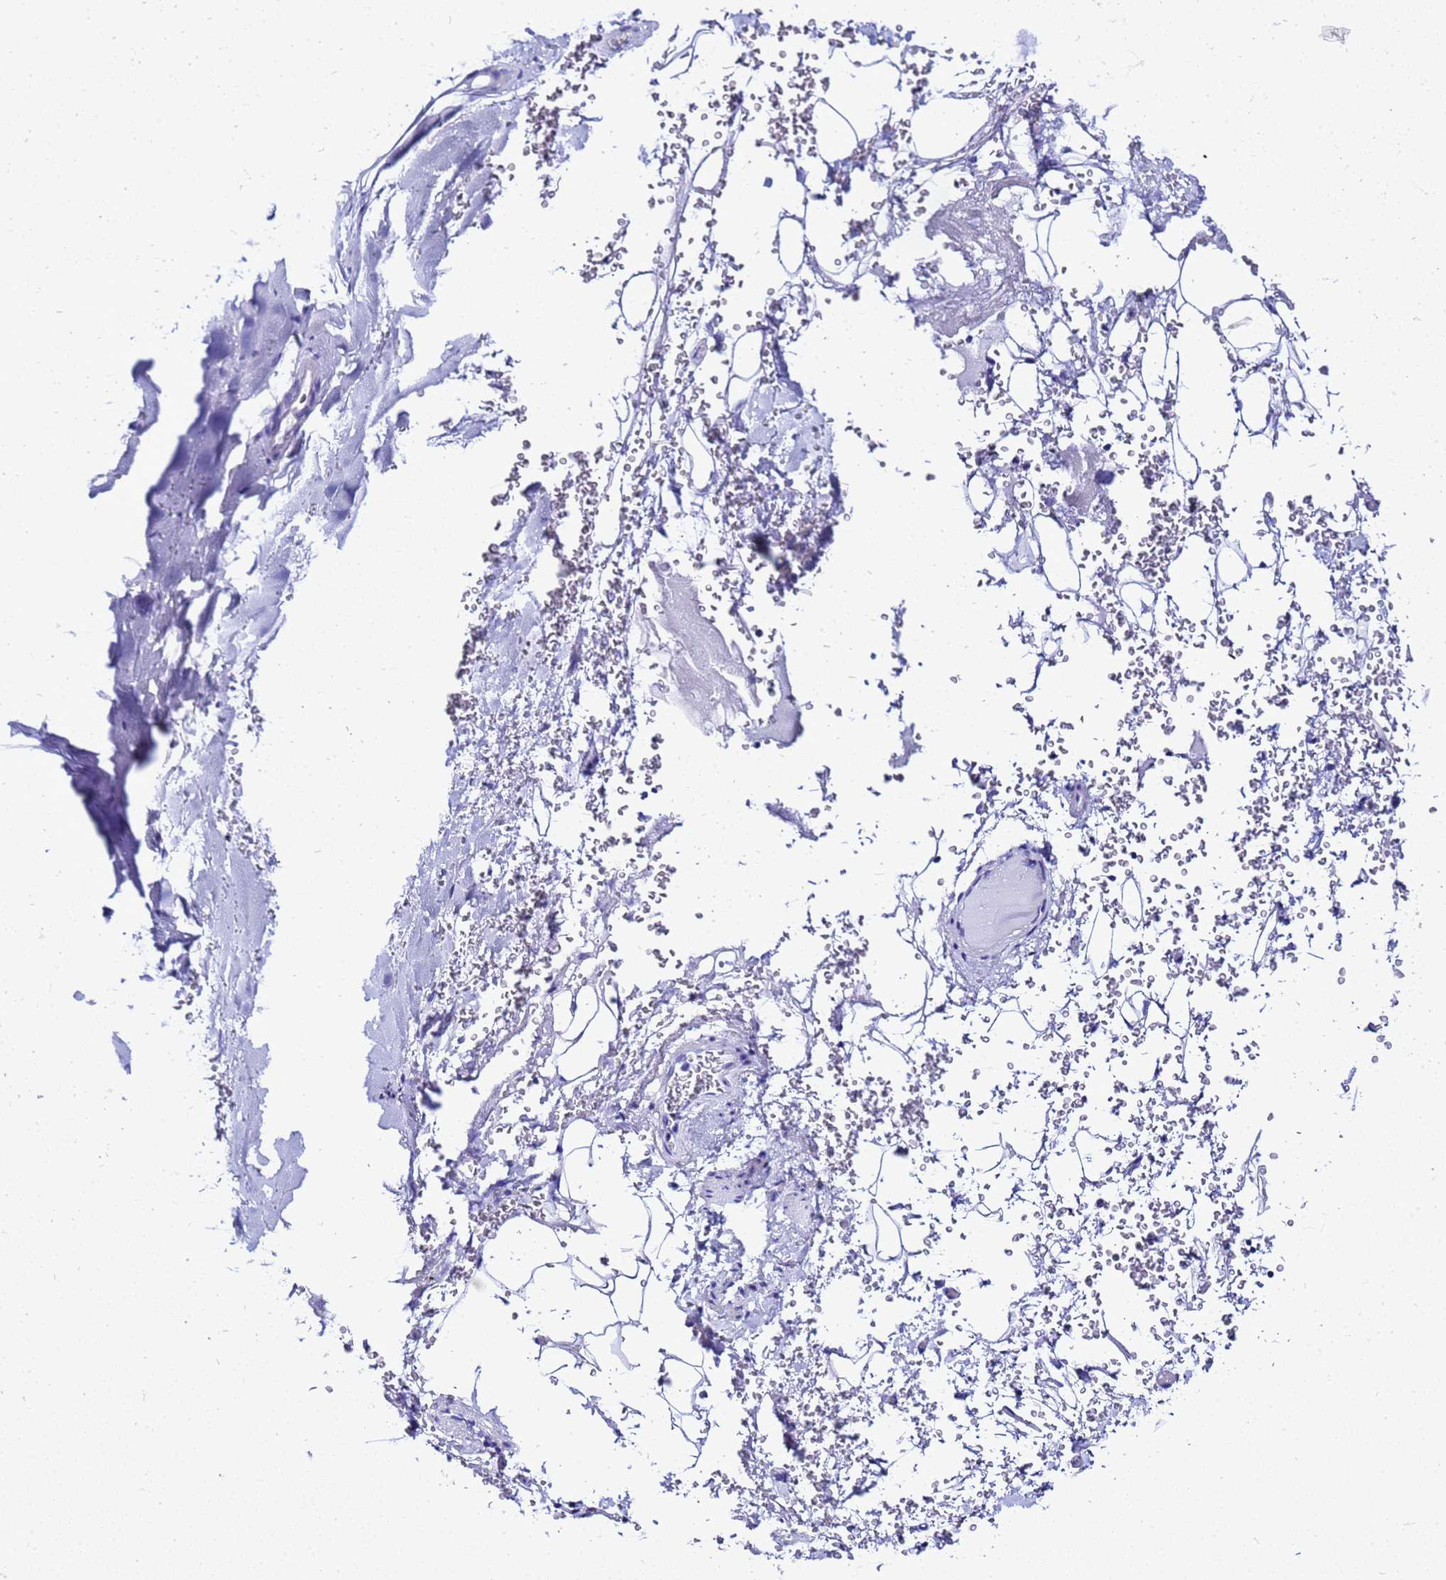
{"staining": {"intensity": "negative", "quantity": "none", "location": "none"}, "tissue": "adipose tissue", "cell_type": "Adipocytes", "image_type": "normal", "snomed": [{"axis": "morphology", "description": "Normal tissue, NOS"}, {"axis": "topography", "description": "Cartilage tissue"}], "caption": "This is a micrograph of immunohistochemistry staining of unremarkable adipose tissue, which shows no expression in adipocytes.", "gene": "LIPF", "patient": {"sex": "female", "age": 63}}